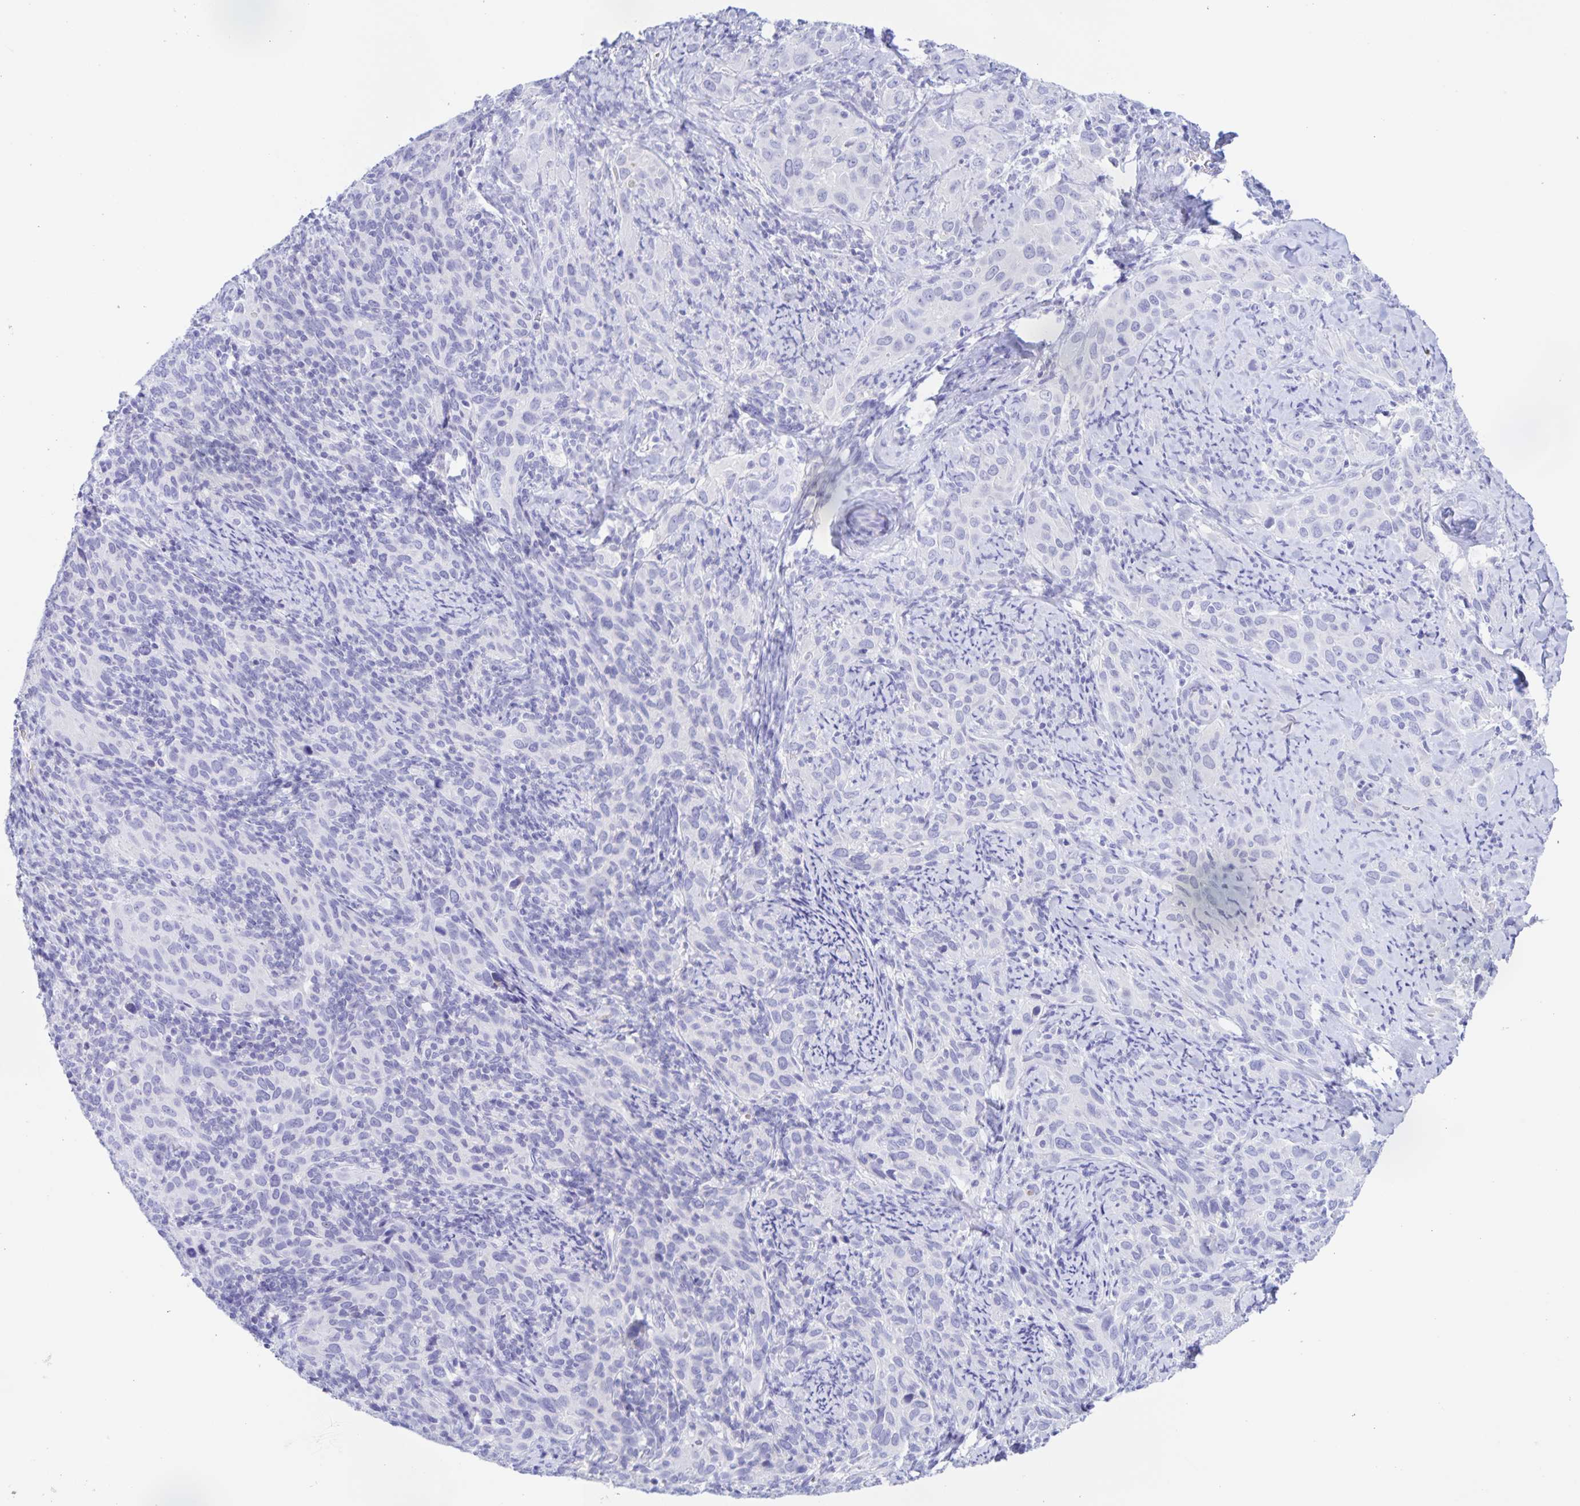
{"staining": {"intensity": "negative", "quantity": "none", "location": "none"}, "tissue": "cervical cancer", "cell_type": "Tumor cells", "image_type": "cancer", "snomed": [{"axis": "morphology", "description": "Squamous cell carcinoma, NOS"}, {"axis": "topography", "description": "Cervix"}], "caption": "Immunohistochemistry (IHC) of human cervical squamous cell carcinoma demonstrates no positivity in tumor cells.", "gene": "CATSPER4", "patient": {"sex": "female", "age": 51}}